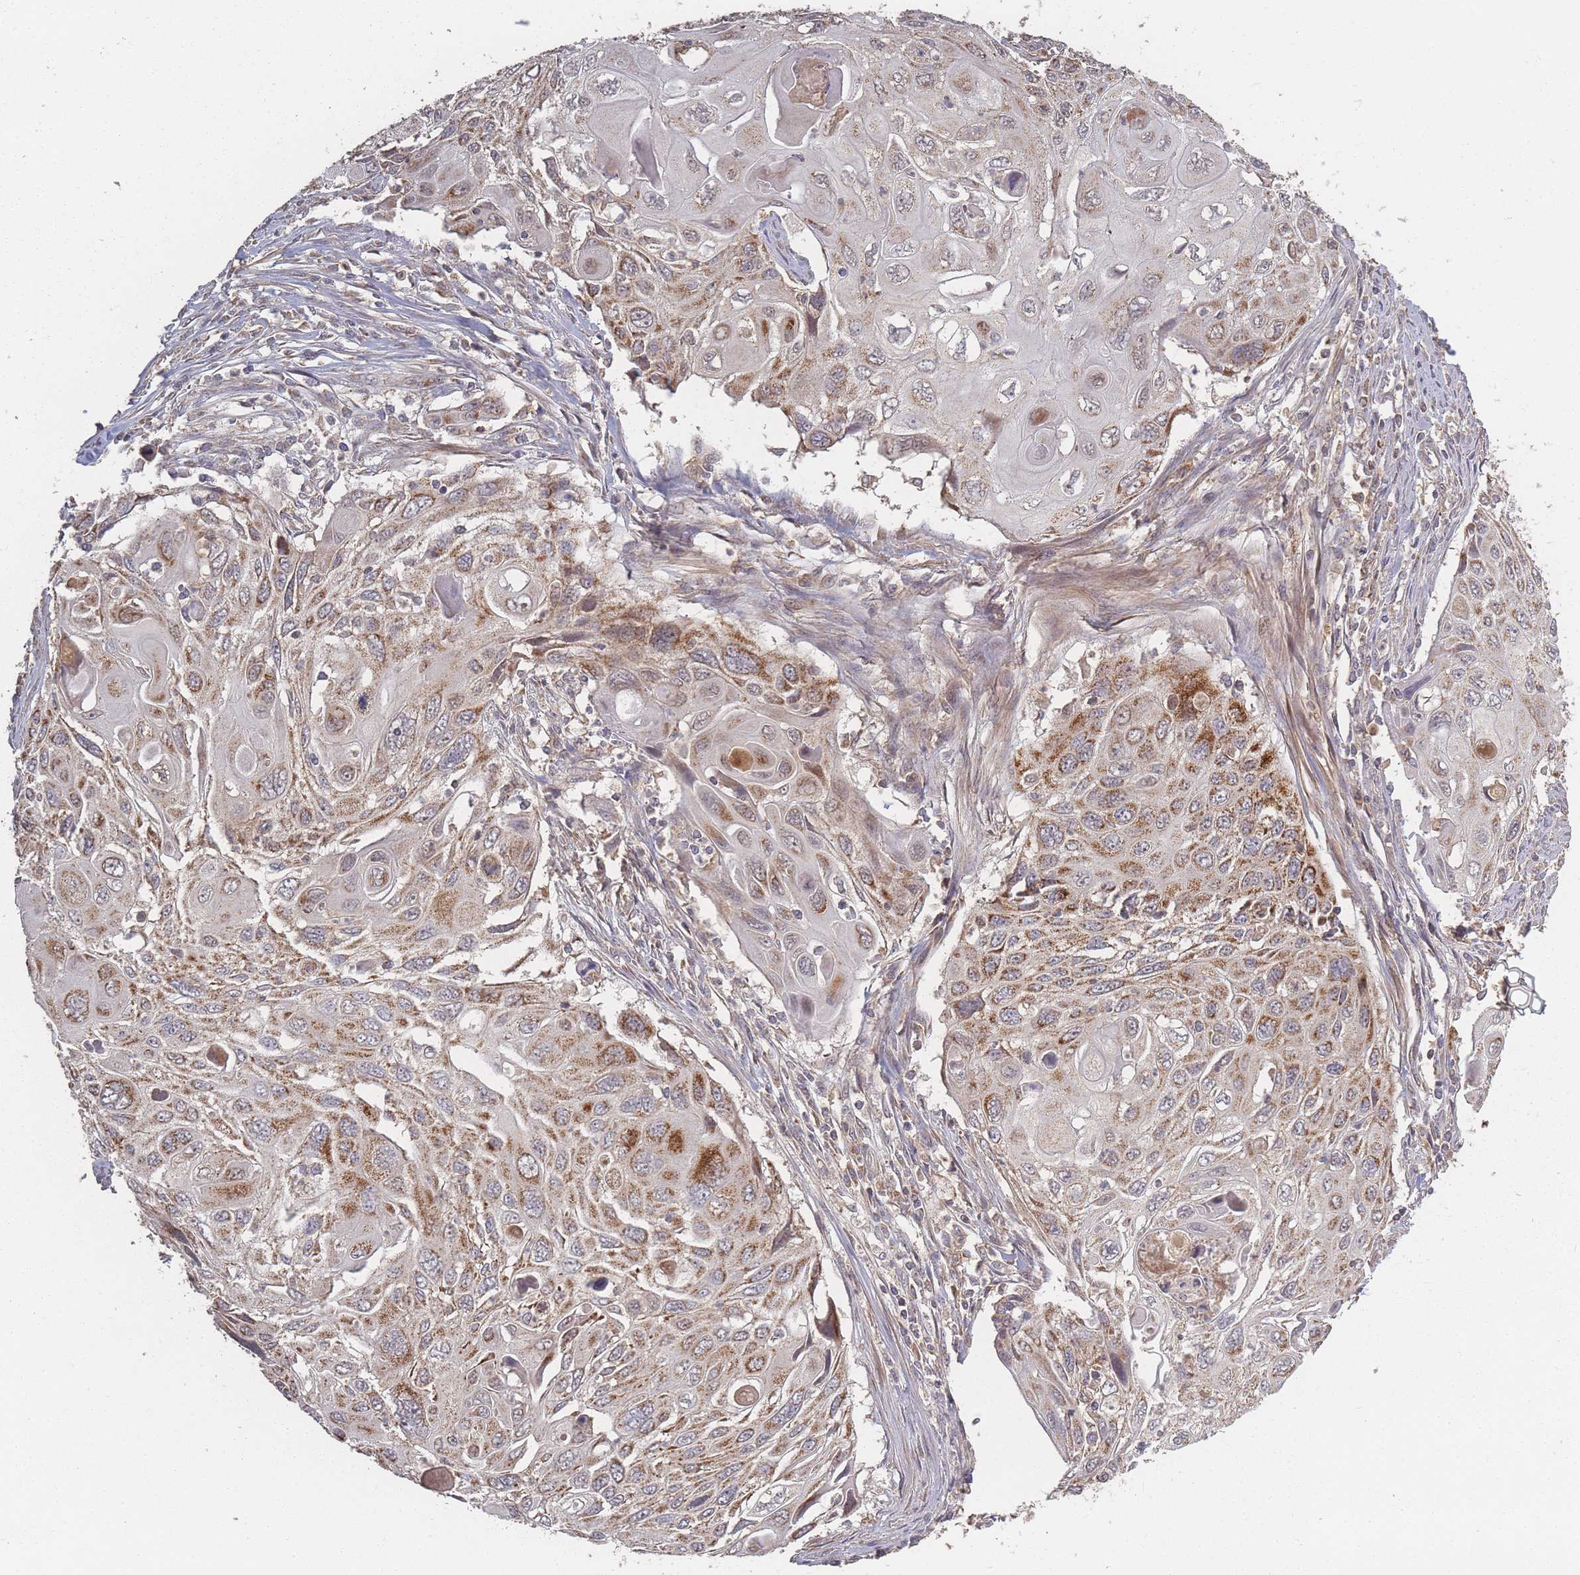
{"staining": {"intensity": "moderate", "quantity": ">75%", "location": "cytoplasmic/membranous"}, "tissue": "cervical cancer", "cell_type": "Tumor cells", "image_type": "cancer", "snomed": [{"axis": "morphology", "description": "Squamous cell carcinoma, NOS"}, {"axis": "topography", "description": "Cervix"}], "caption": "Cervical squamous cell carcinoma was stained to show a protein in brown. There is medium levels of moderate cytoplasmic/membranous staining in approximately >75% of tumor cells. (DAB (3,3'-diaminobenzidine) = brown stain, brightfield microscopy at high magnification).", "gene": "LYRM7", "patient": {"sex": "female", "age": 70}}